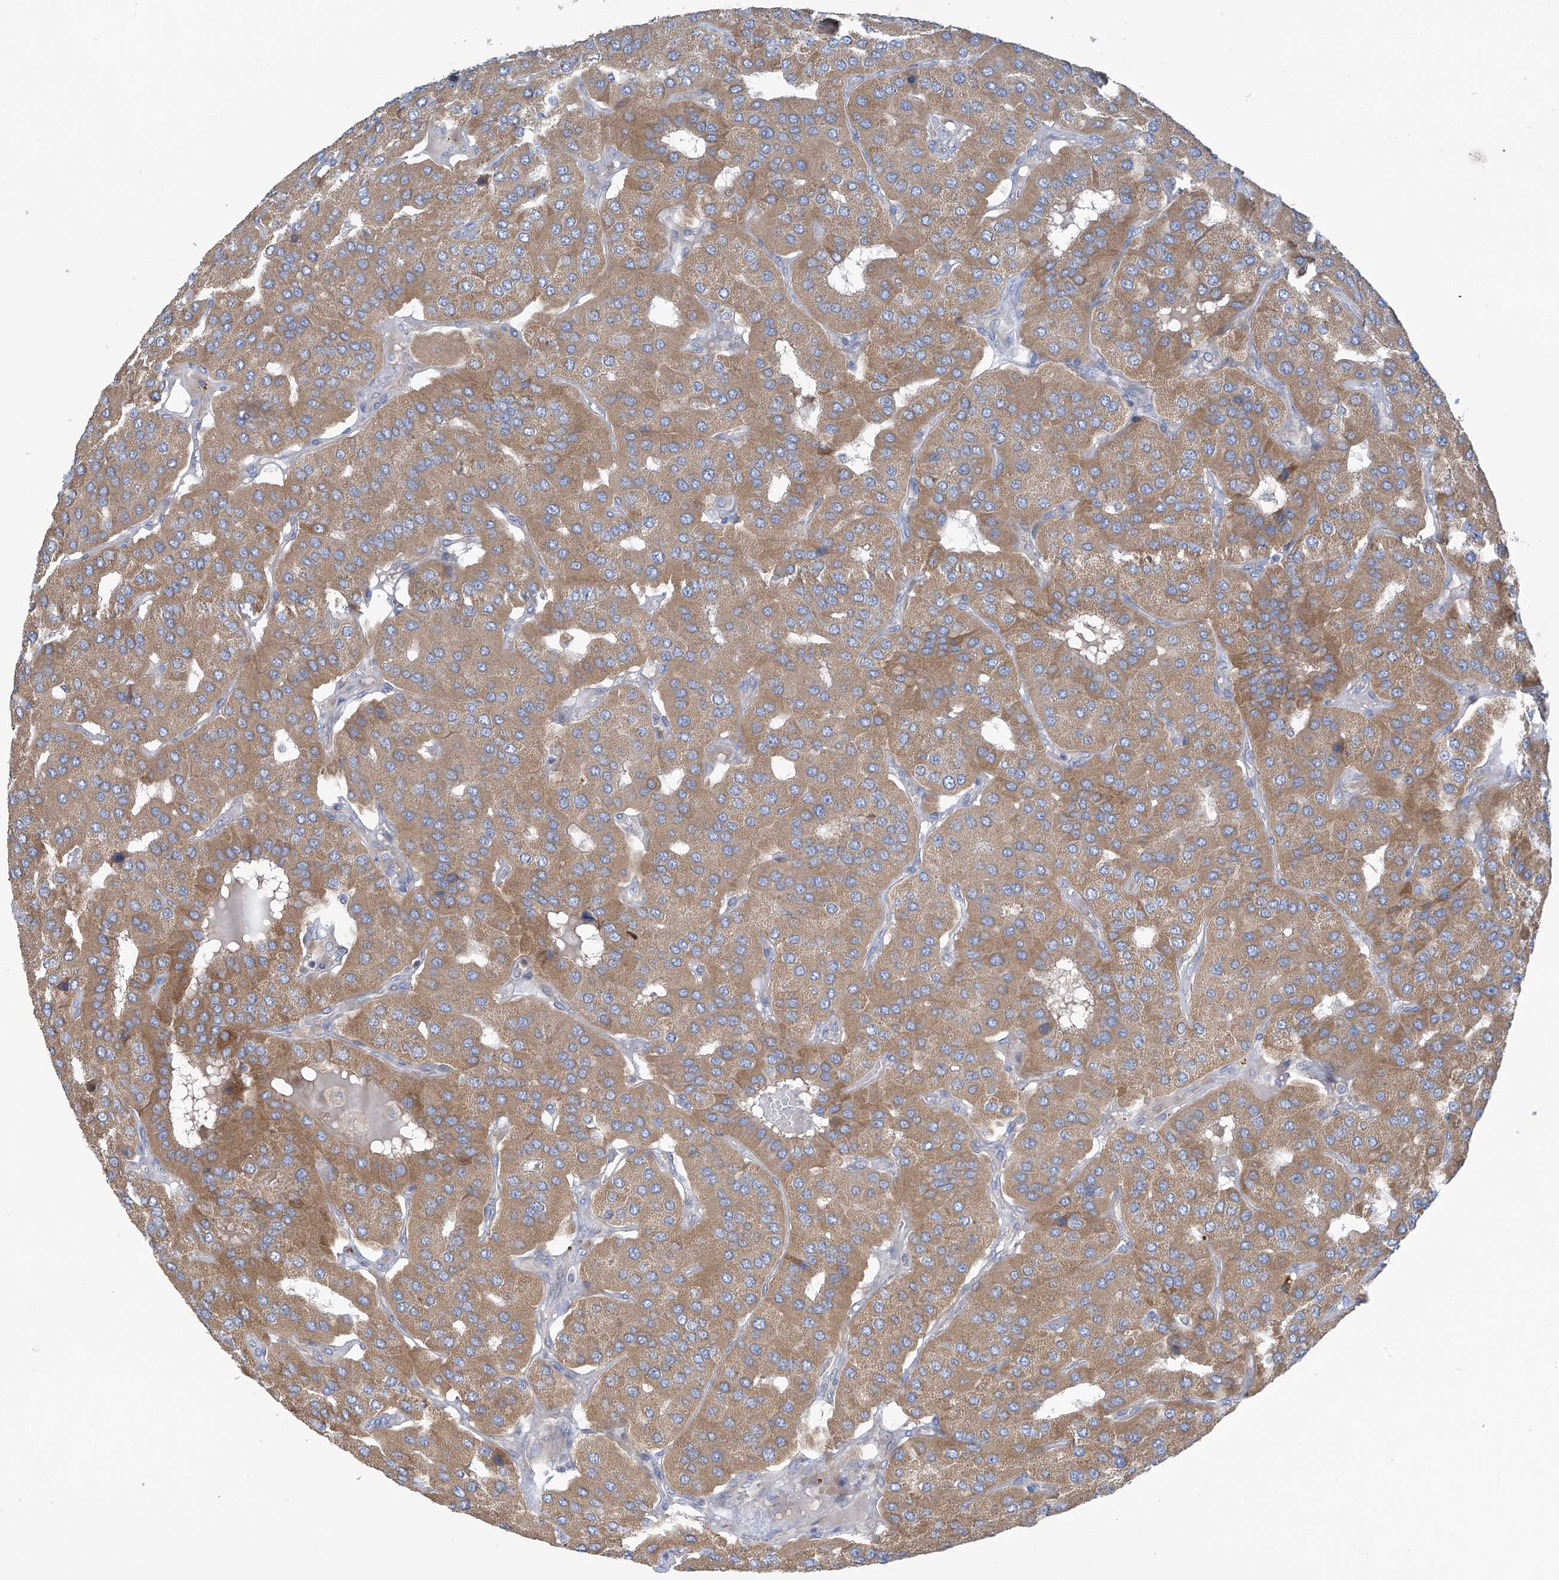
{"staining": {"intensity": "moderate", "quantity": ">75%", "location": "cytoplasmic/membranous"}, "tissue": "parathyroid gland", "cell_type": "Glandular cells", "image_type": "normal", "snomed": [{"axis": "morphology", "description": "Normal tissue, NOS"}, {"axis": "morphology", "description": "Adenoma, NOS"}, {"axis": "topography", "description": "Parathyroid gland"}], "caption": "Protein expression analysis of unremarkable parathyroid gland demonstrates moderate cytoplasmic/membranous positivity in about >75% of glandular cells. The staining was performed using DAB to visualize the protein expression in brown, while the nuclei were stained in blue with hematoxylin (Magnification: 20x).", "gene": "SCGB1D2", "patient": {"sex": "female", "age": 86}}